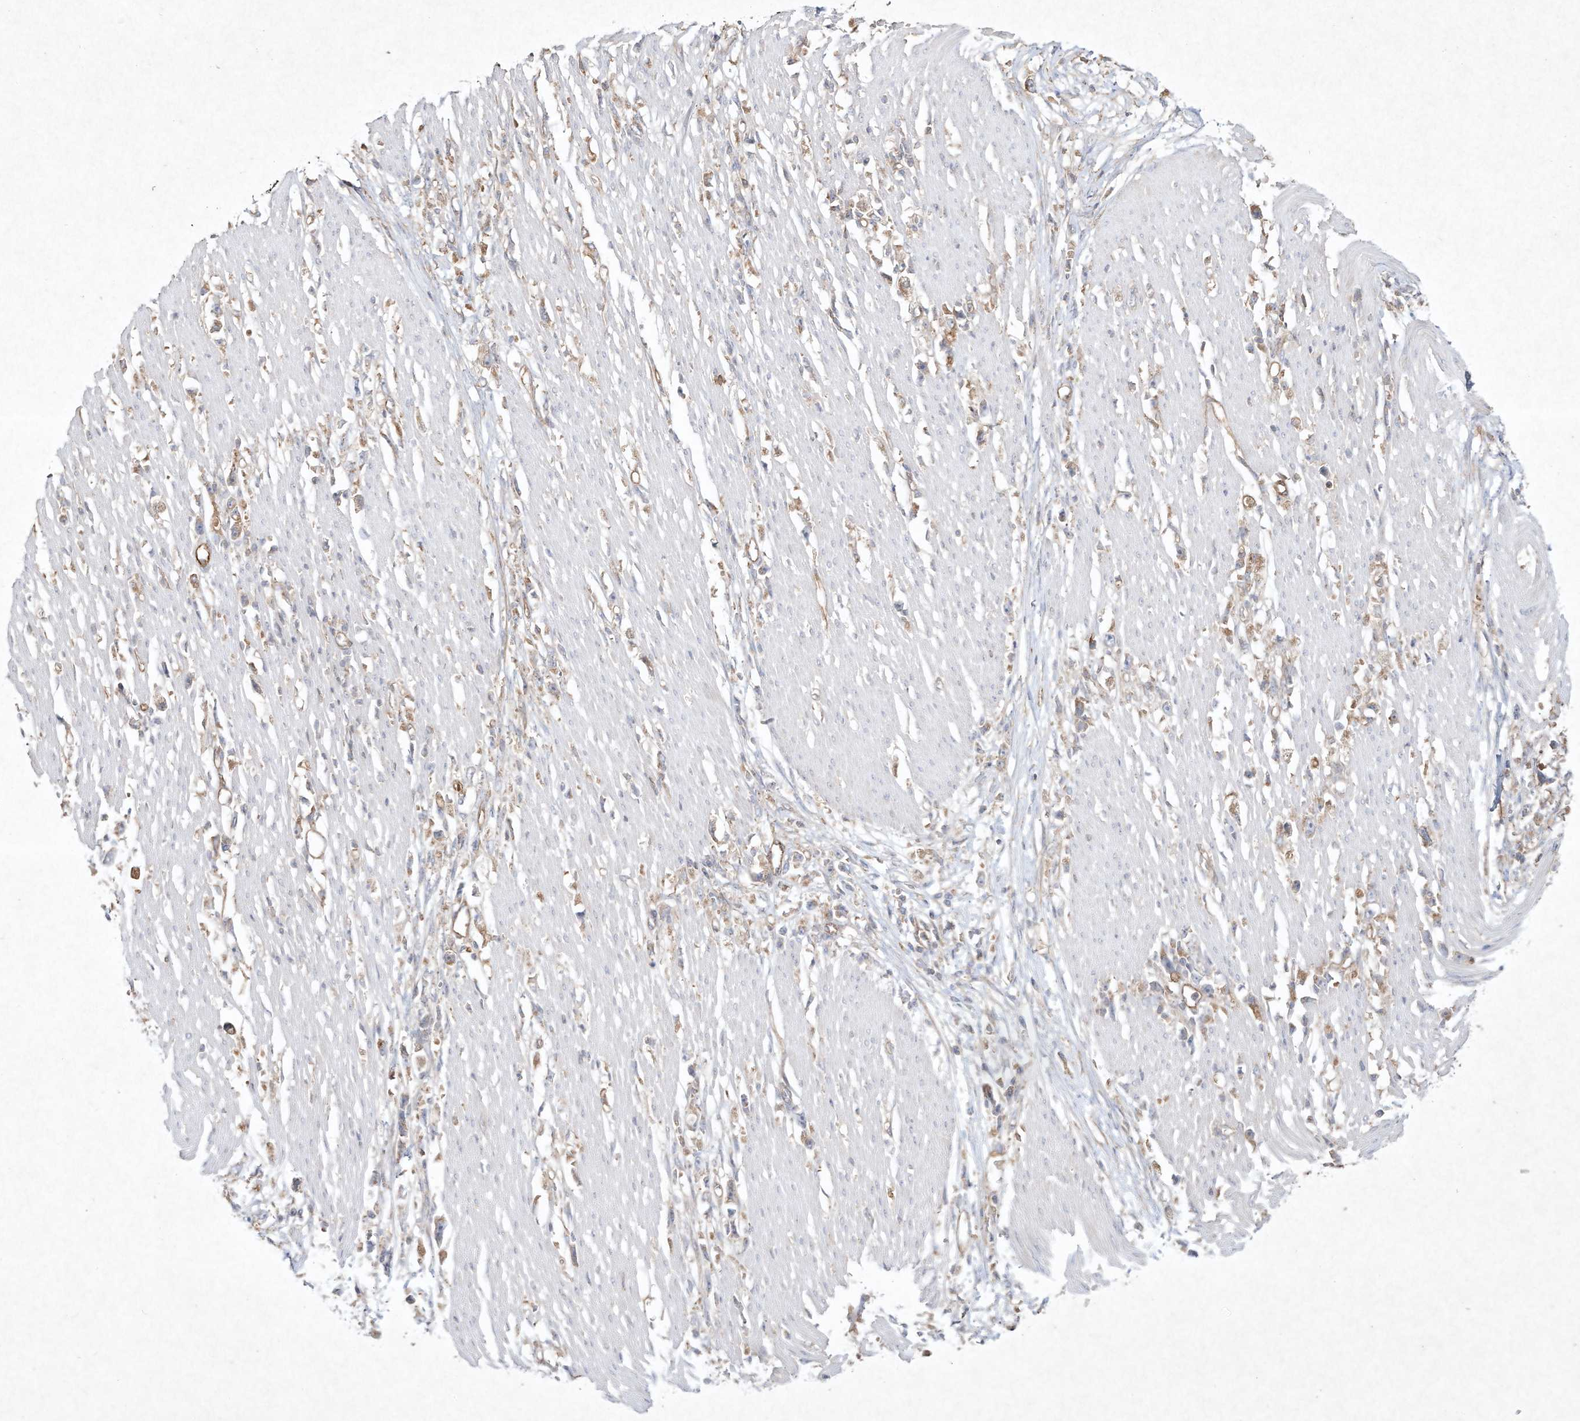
{"staining": {"intensity": "weak", "quantity": ">75%", "location": "cytoplasmic/membranous"}, "tissue": "stomach cancer", "cell_type": "Tumor cells", "image_type": "cancer", "snomed": [{"axis": "morphology", "description": "Adenocarcinoma, NOS"}, {"axis": "topography", "description": "Stomach"}], "caption": "Weak cytoplasmic/membranous protein expression is appreciated in approximately >75% of tumor cells in adenocarcinoma (stomach).", "gene": "HTR5A", "patient": {"sex": "female", "age": 59}}